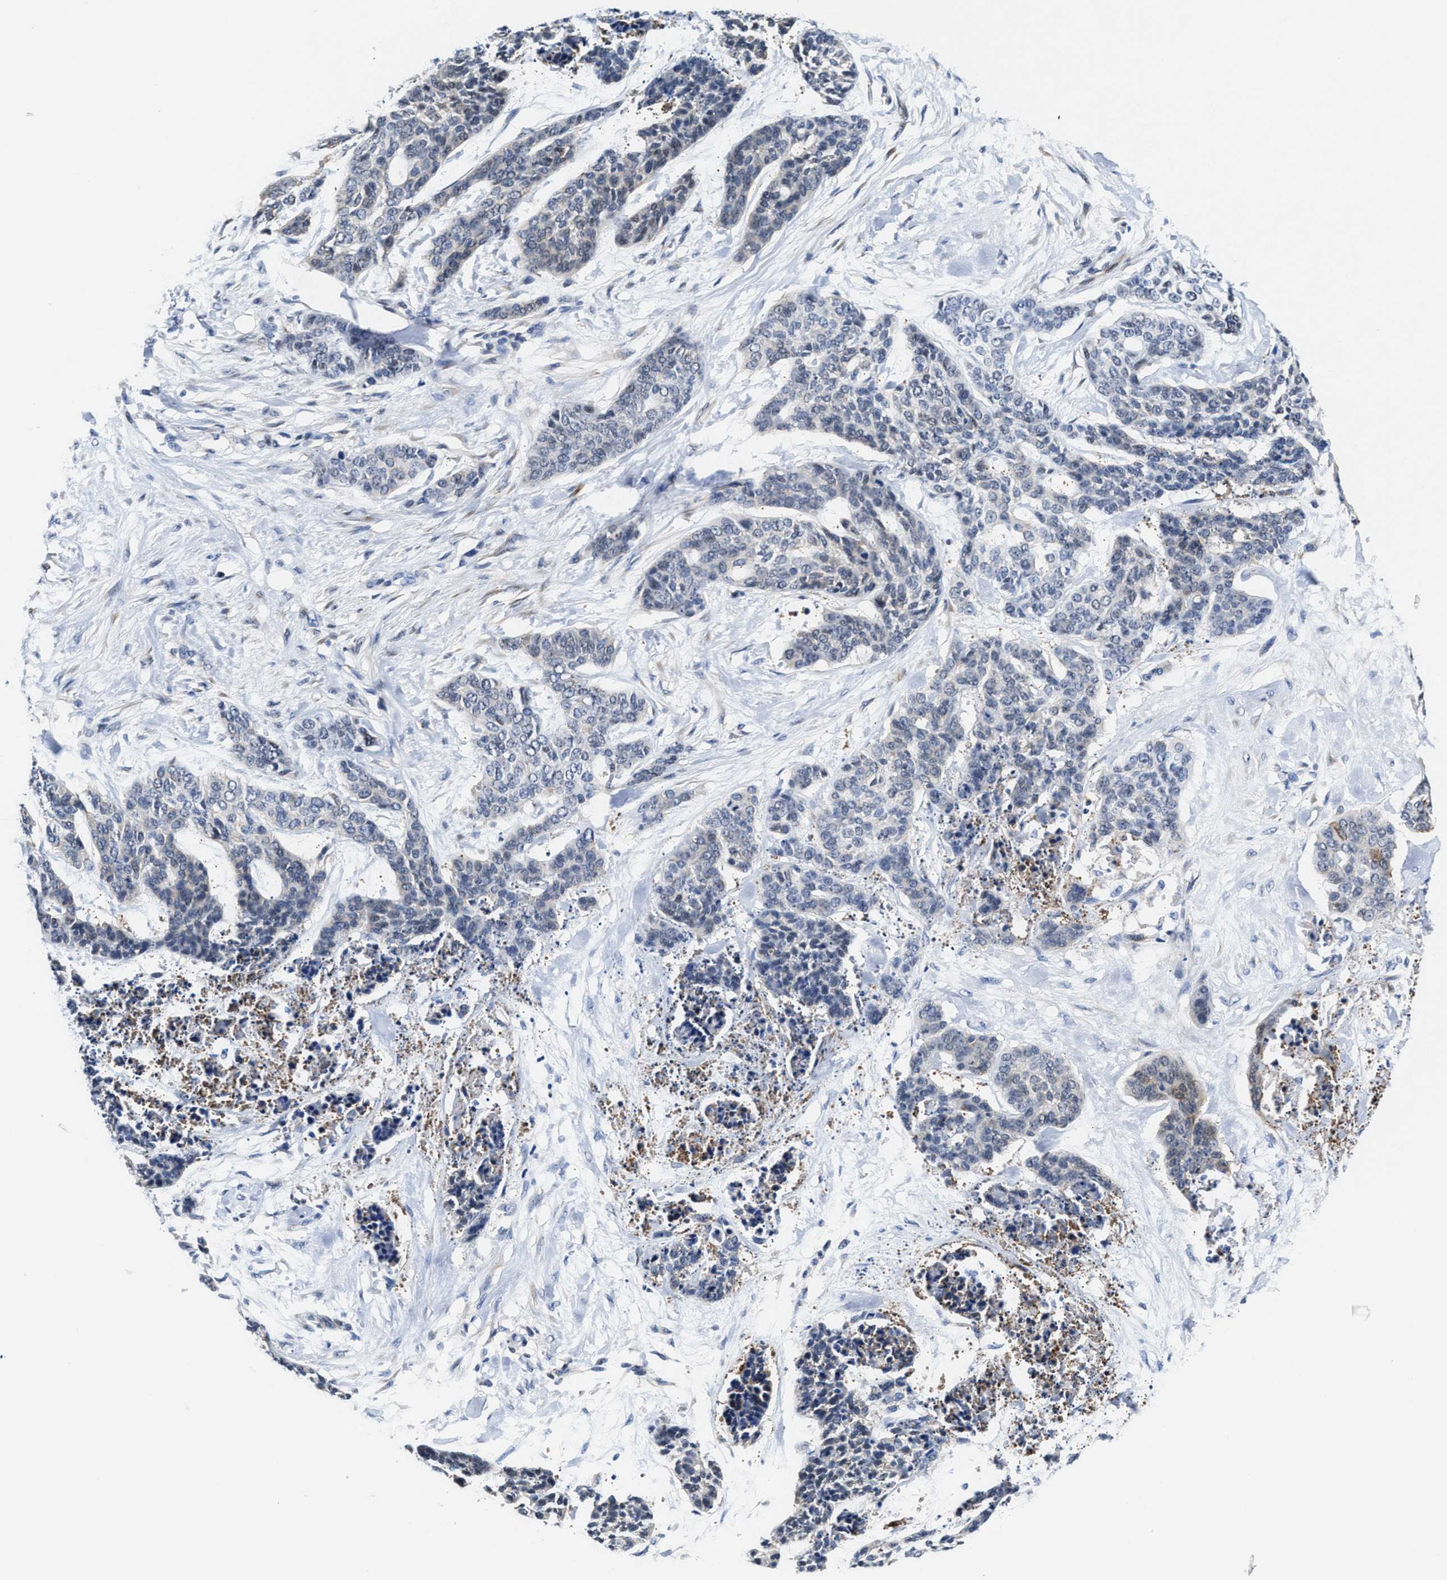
{"staining": {"intensity": "negative", "quantity": "none", "location": "none"}, "tissue": "skin cancer", "cell_type": "Tumor cells", "image_type": "cancer", "snomed": [{"axis": "morphology", "description": "Basal cell carcinoma"}, {"axis": "topography", "description": "Skin"}], "caption": "Immunohistochemistry (IHC) photomicrograph of human skin basal cell carcinoma stained for a protein (brown), which shows no staining in tumor cells.", "gene": "KIF12", "patient": {"sex": "female", "age": 64}}